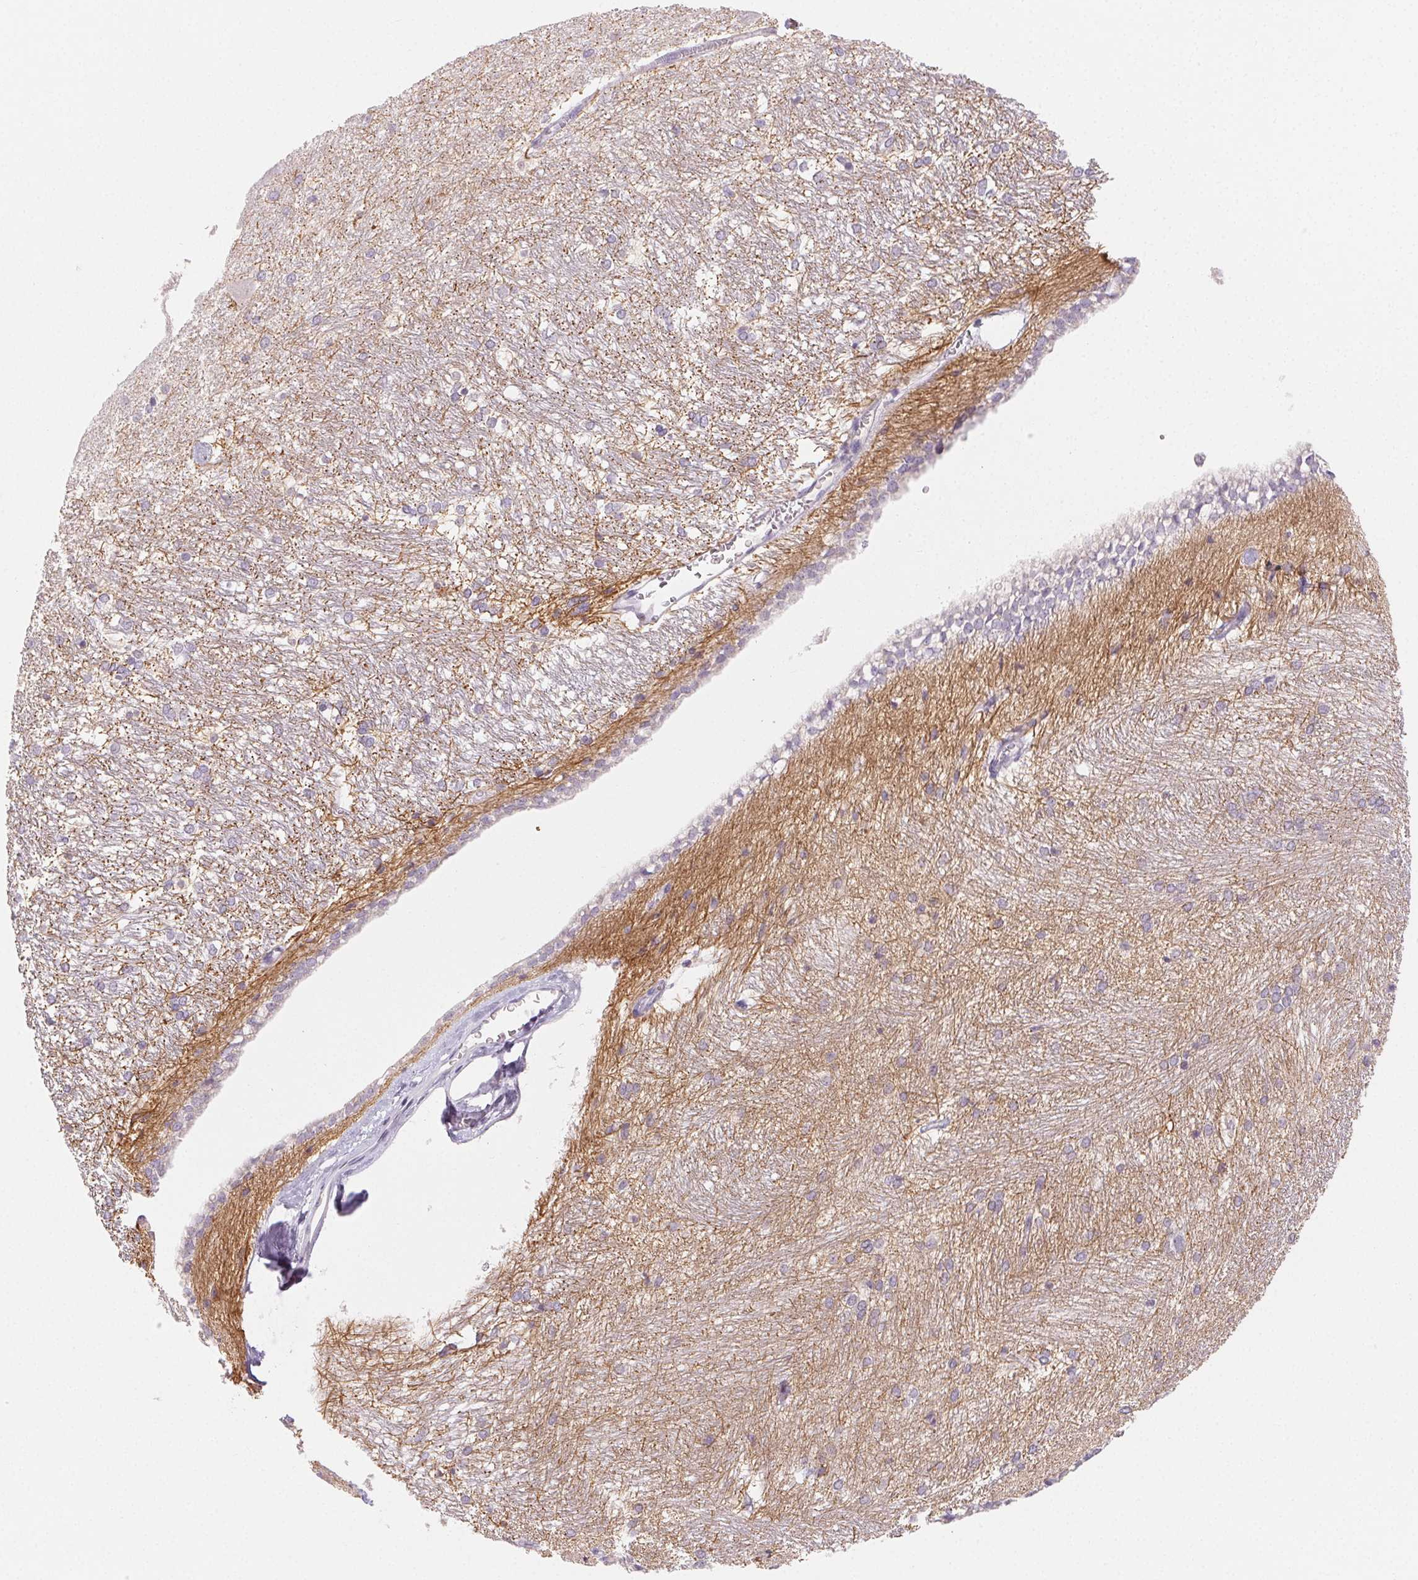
{"staining": {"intensity": "negative", "quantity": "none", "location": "none"}, "tissue": "hippocampus", "cell_type": "Glial cells", "image_type": "normal", "snomed": [{"axis": "morphology", "description": "Normal tissue, NOS"}, {"axis": "topography", "description": "Cerebral cortex"}, {"axis": "topography", "description": "Hippocampus"}], "caption": "Immunohistochemical staining of unremarkable human hippocampus exhibits no significant staining in glial cells. (DAB (3,3'-diaminobenzidine) IHC, high magnification).", "gene": "SFTPD", "patient": {"sex": "female", "age": 19}}